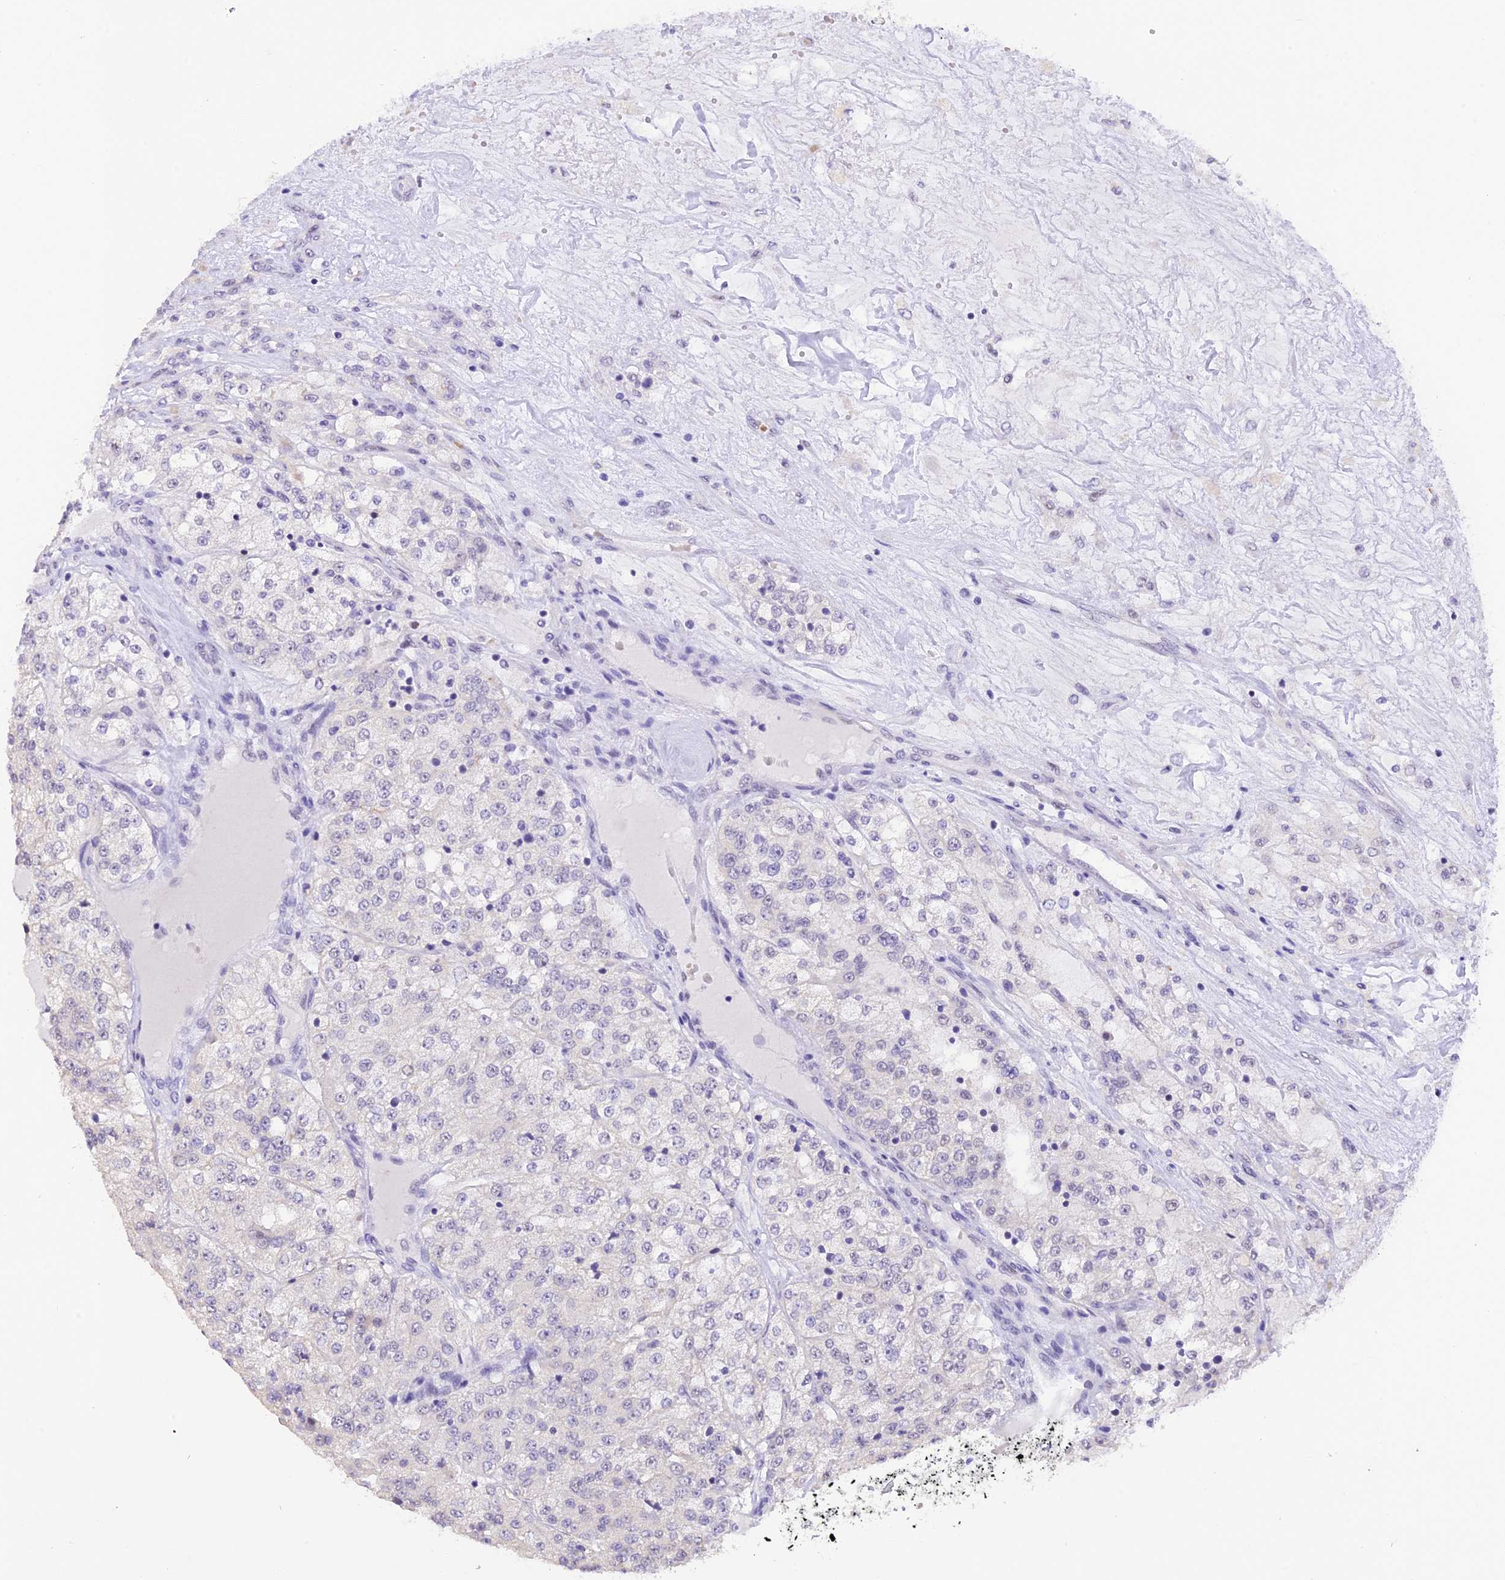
{"staining": {"intensity": "negative", "quantity": "none", "location": "none"}, "tissue": "renal cancer", "cell_type": "Tumor cells", "image_type": "cancer", "snomed": [{"axis": "morphology", "description": "Adenocarcinoma, NOS"}, {"axis": "topography", "description": "Kidney"}], "caption": "A photomicrograph of human renal adenocarcinoma is negative for staining in tumor cells.", "gene": "AHSP", "patient": {"sex": "female", "age": 63}}